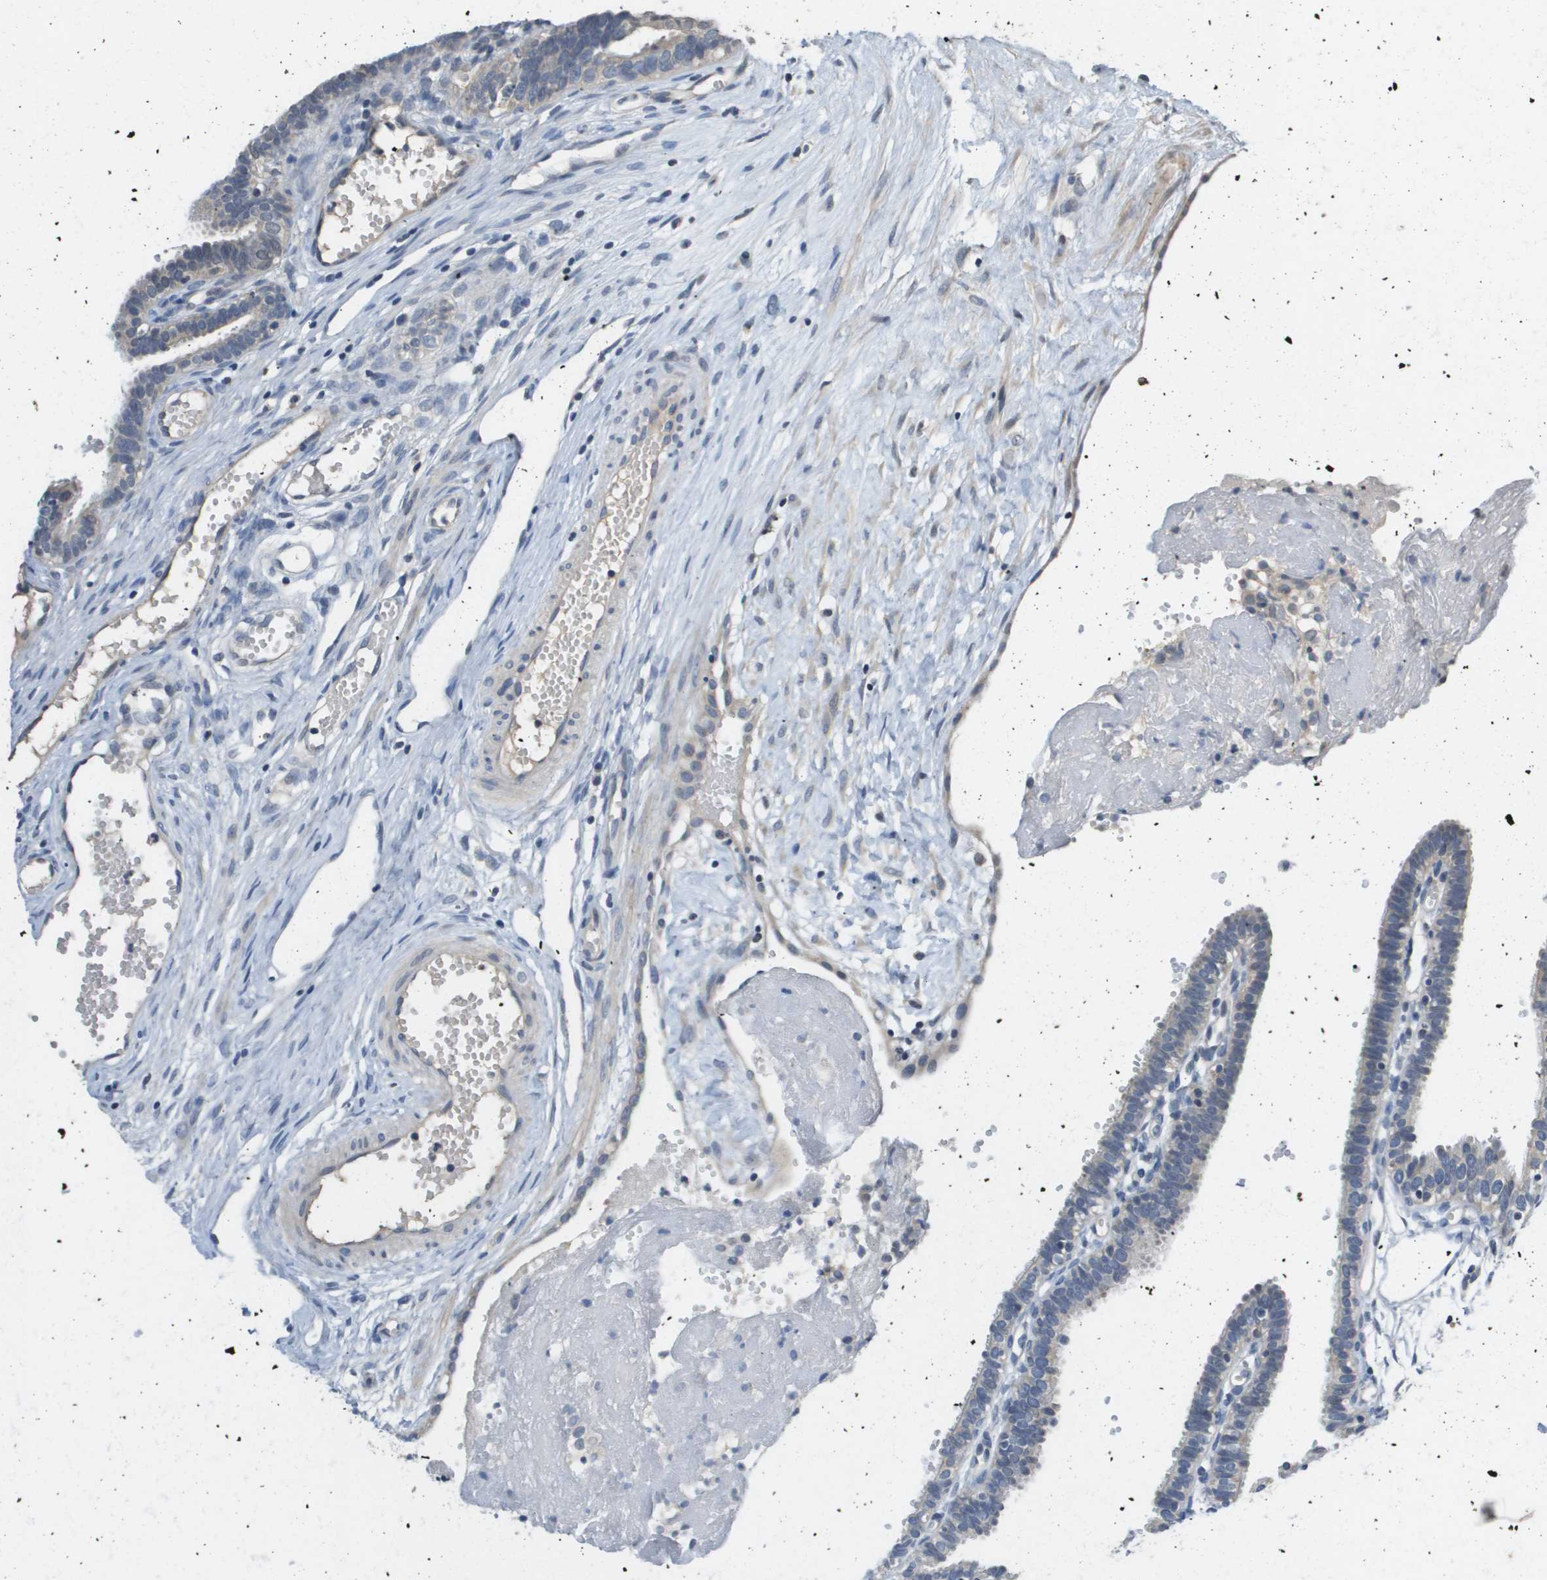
{"staining": {"intensity": "weak", "quantity": "<25%", "location": "cytoplasmic/membranous"}, "tissue": "fallopian tube", "cell_type": "Glandular cells", "image_type": "normal", "snomed": [{"axis": "morphology", "description": "Normal tissue, NOS"}, {"axis": "topography", "description": "Fallopian tube"}, {"axis": "topography", "description": "Placenta"}], "caption": "This is an immunohistochemistry image of normal fallopian tube. There is no staining in glandular cells.", "gene": "CAPN11", "patient": {"sex": "female", "age": 34}}